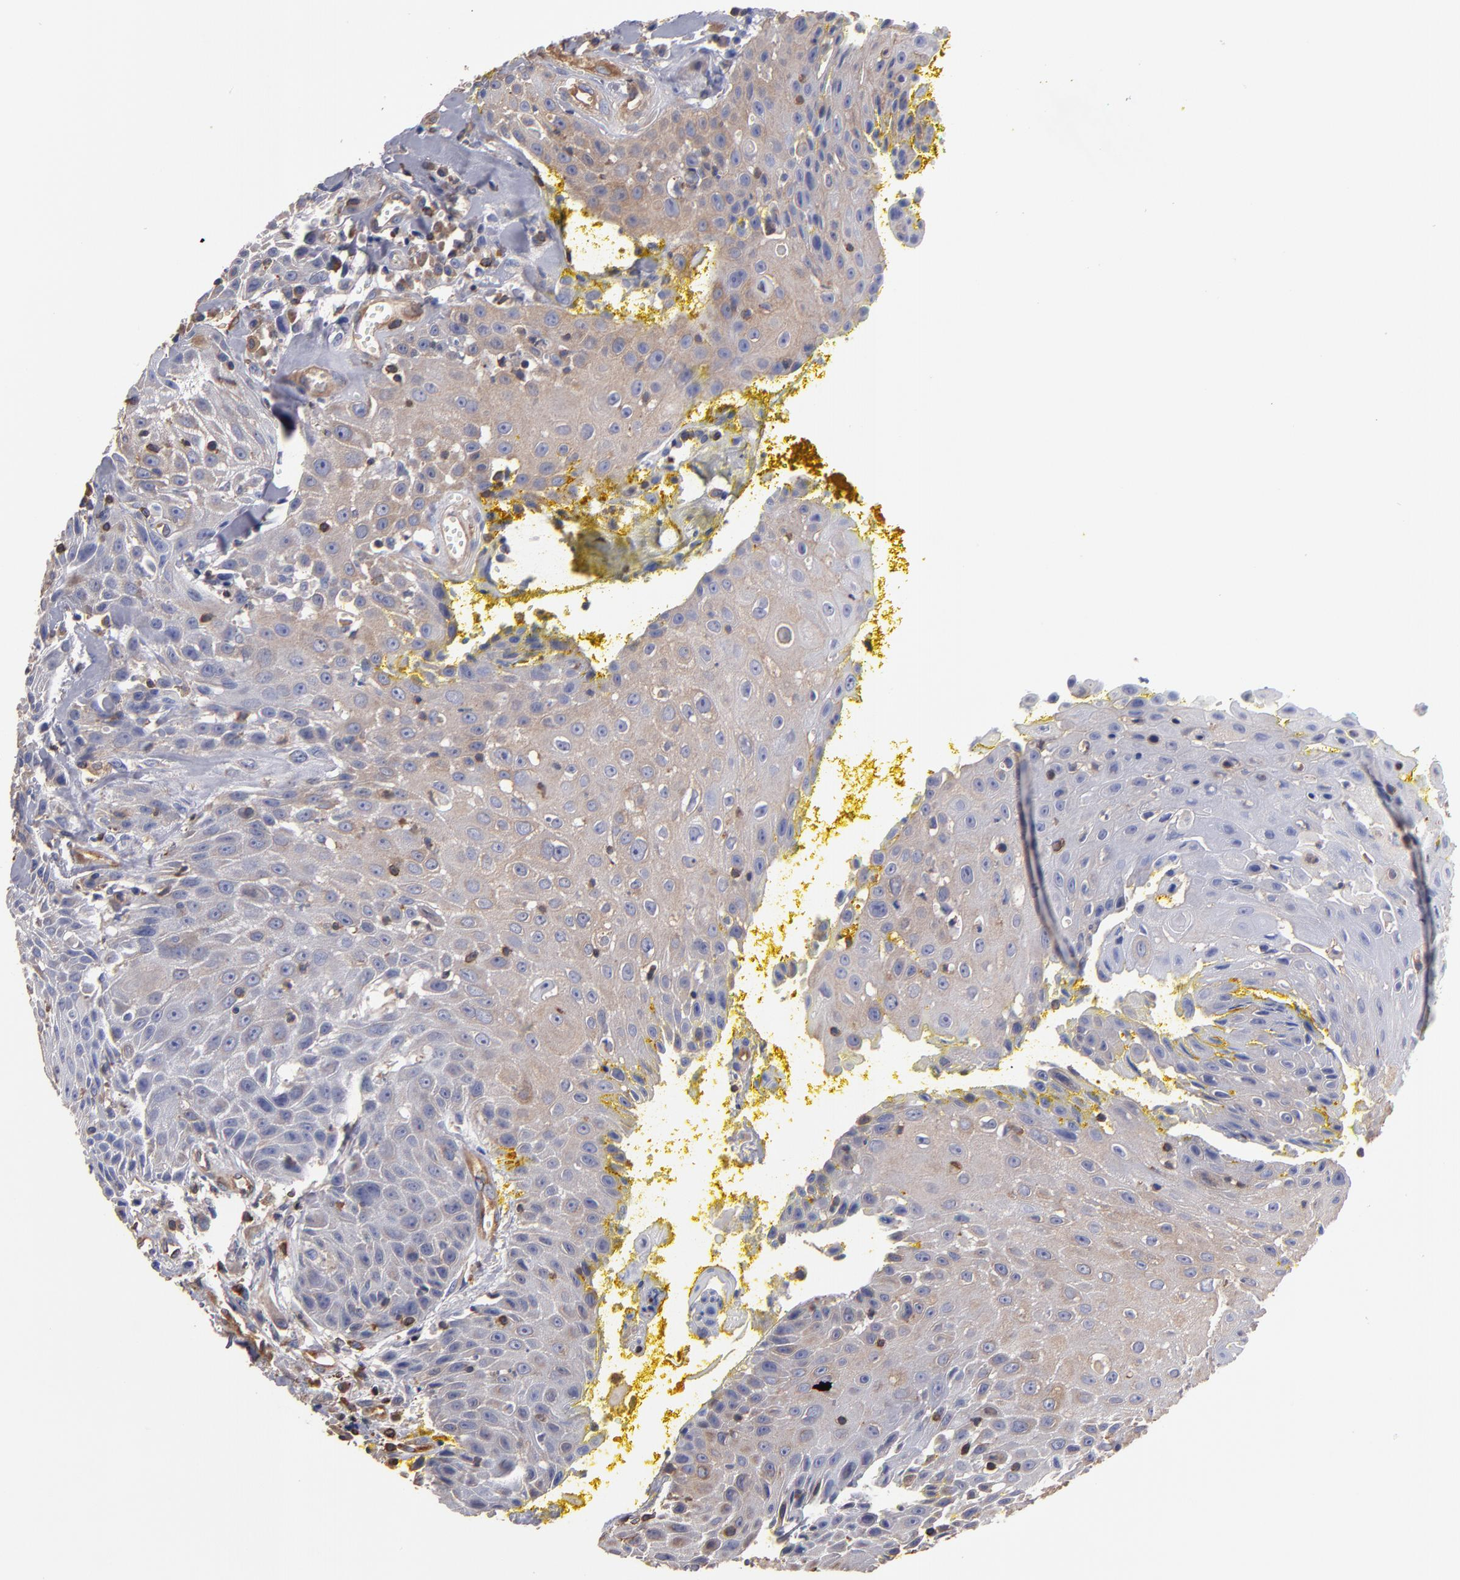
{"staining": {"intensity": "weak", "quantity": "25%-75%", "location": "cytoplasmic/membranous"}, "tissue": "head and neck cancer", "cell_type": "Tumor cells", "image_type": "cancer", "snomed": [{"axis": "morphology", "description": "Squamous cell carcinoma, NOS"}, {"axis": "topography", "description": "Oral tissue"}, {"axis": "topography", "description": "Head-Neck"}], "caption": "Immunohistochemistry (IHC) (DAB) staining of head and neck cancer (squamous cell carcinoma) demonstrates weak cytoplasmic/membranous protein positivity in approximately 25%-75% of tumor cells.", "gene": "ESYT2", "patient": {"sex": "female", "age": 82}}